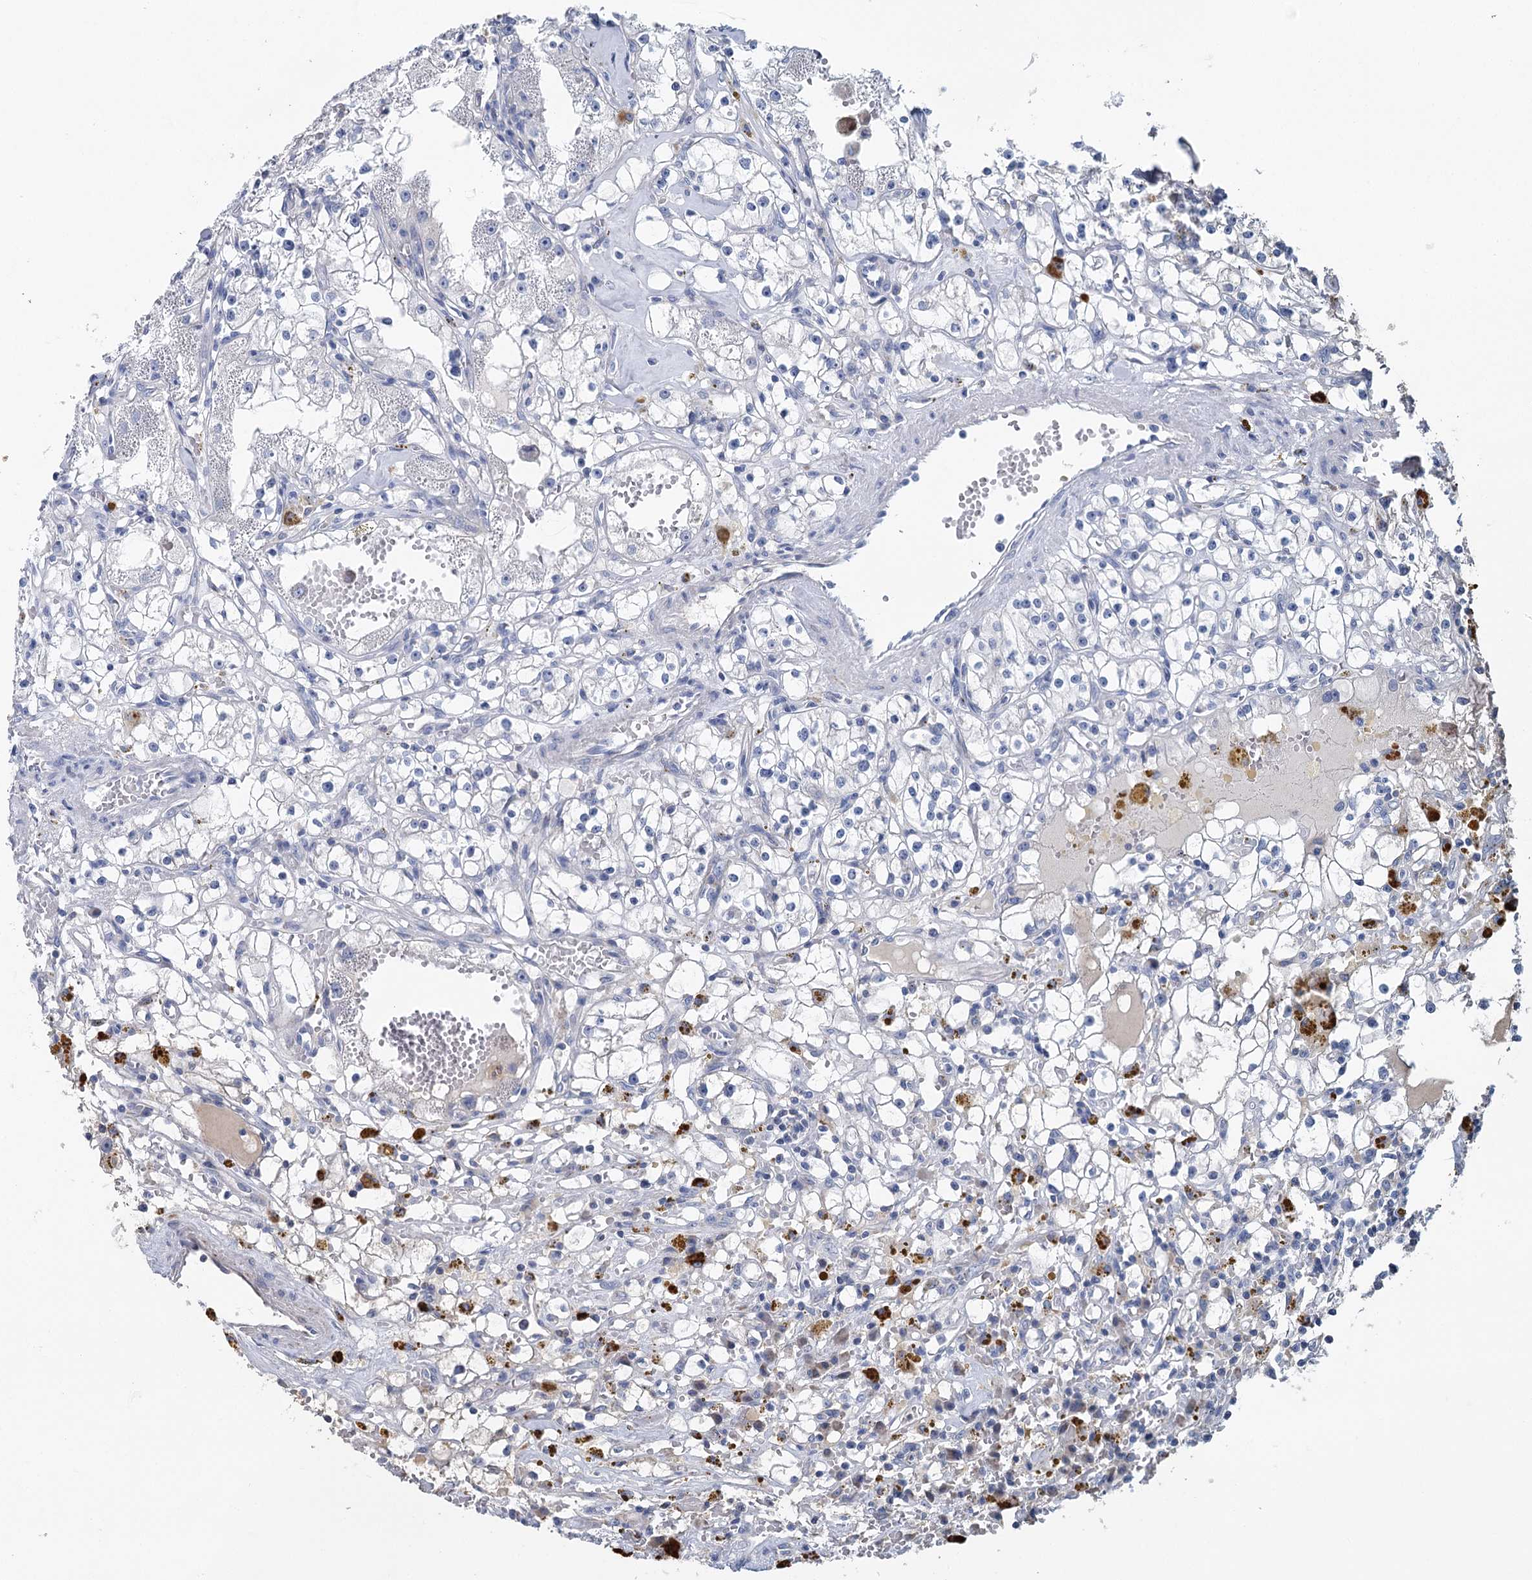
{"staining": {"intensity": "negative", "quantity": "none", "location": "none"}, "tissue": "renal cancer", "cell_type": "Tumor cells", "image_type": "cancer", "snomed": [{"axis": "morphology", "description": "Adenocarcinoma, NOS"}, {"axis": "topography", "description": "Kidney"}], "caption": "A high-resolution micrograph shows immunohistochemistry staining of adenocarcinoma (renal), which demonstrates no significant expression in tumor cells. Nuclei are stained in blue.", "gene": "ANKRD16", "patient": {"sex": "male", "age": 56}}